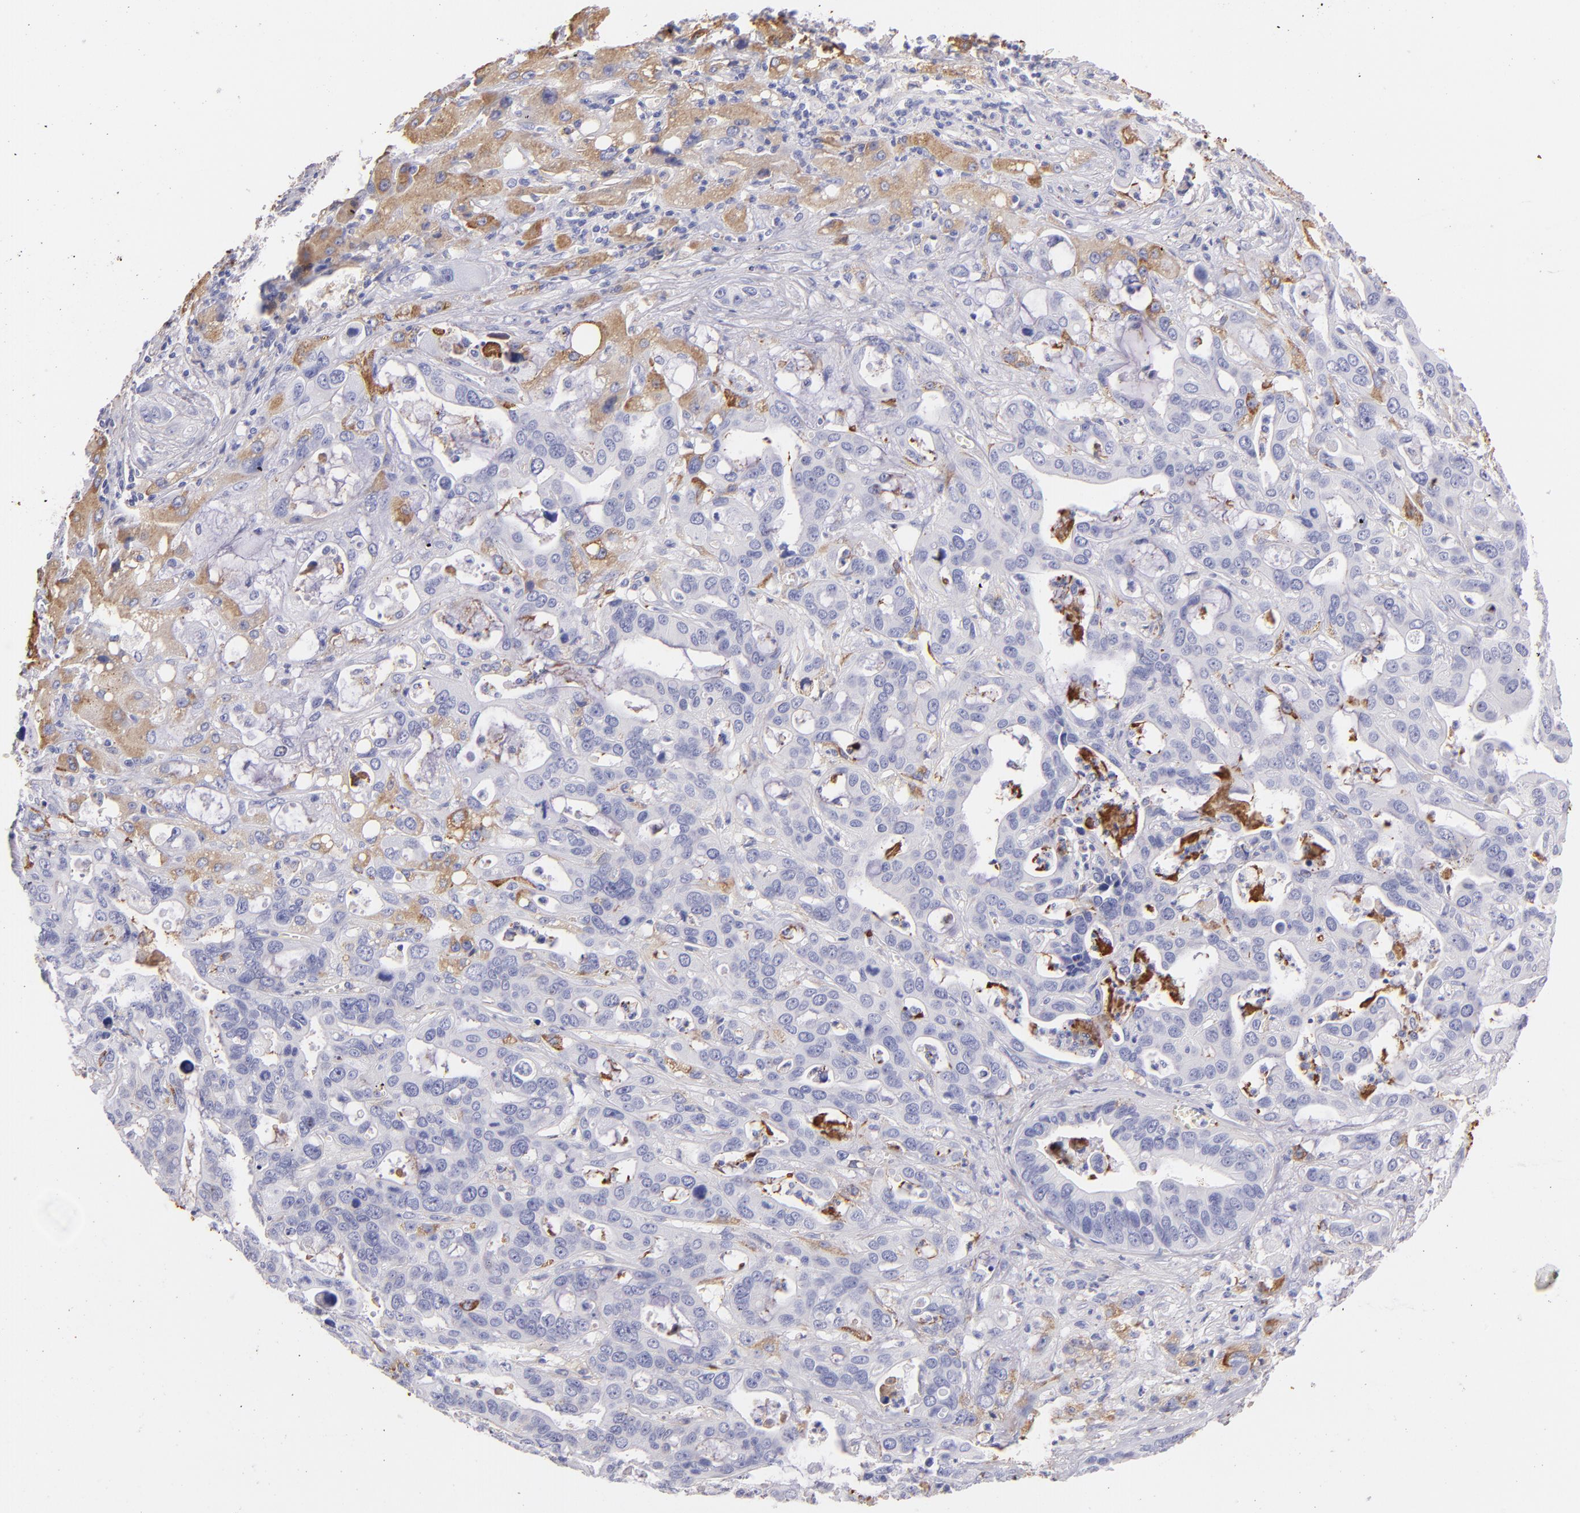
{"staining": {"intensity": "weak", "quantity": "<25%", "location": "cytoplasmic/membranous"}, "tissue": "liver cancer", "cell_type": "Tumor cells", "image_type": "cancer", "snomed": [{"axis": "morphology", "description": "Cholangiocarcinoma"}, {"axis": "topography", "description": "Liver"}], "caption": "DAB immunohistochemical staining of human liver cholangiocarcinoma exhibits no significant positivity in tumor cells.", "gene": "FGB", "patient": {"sex": "female", "age": 65}}